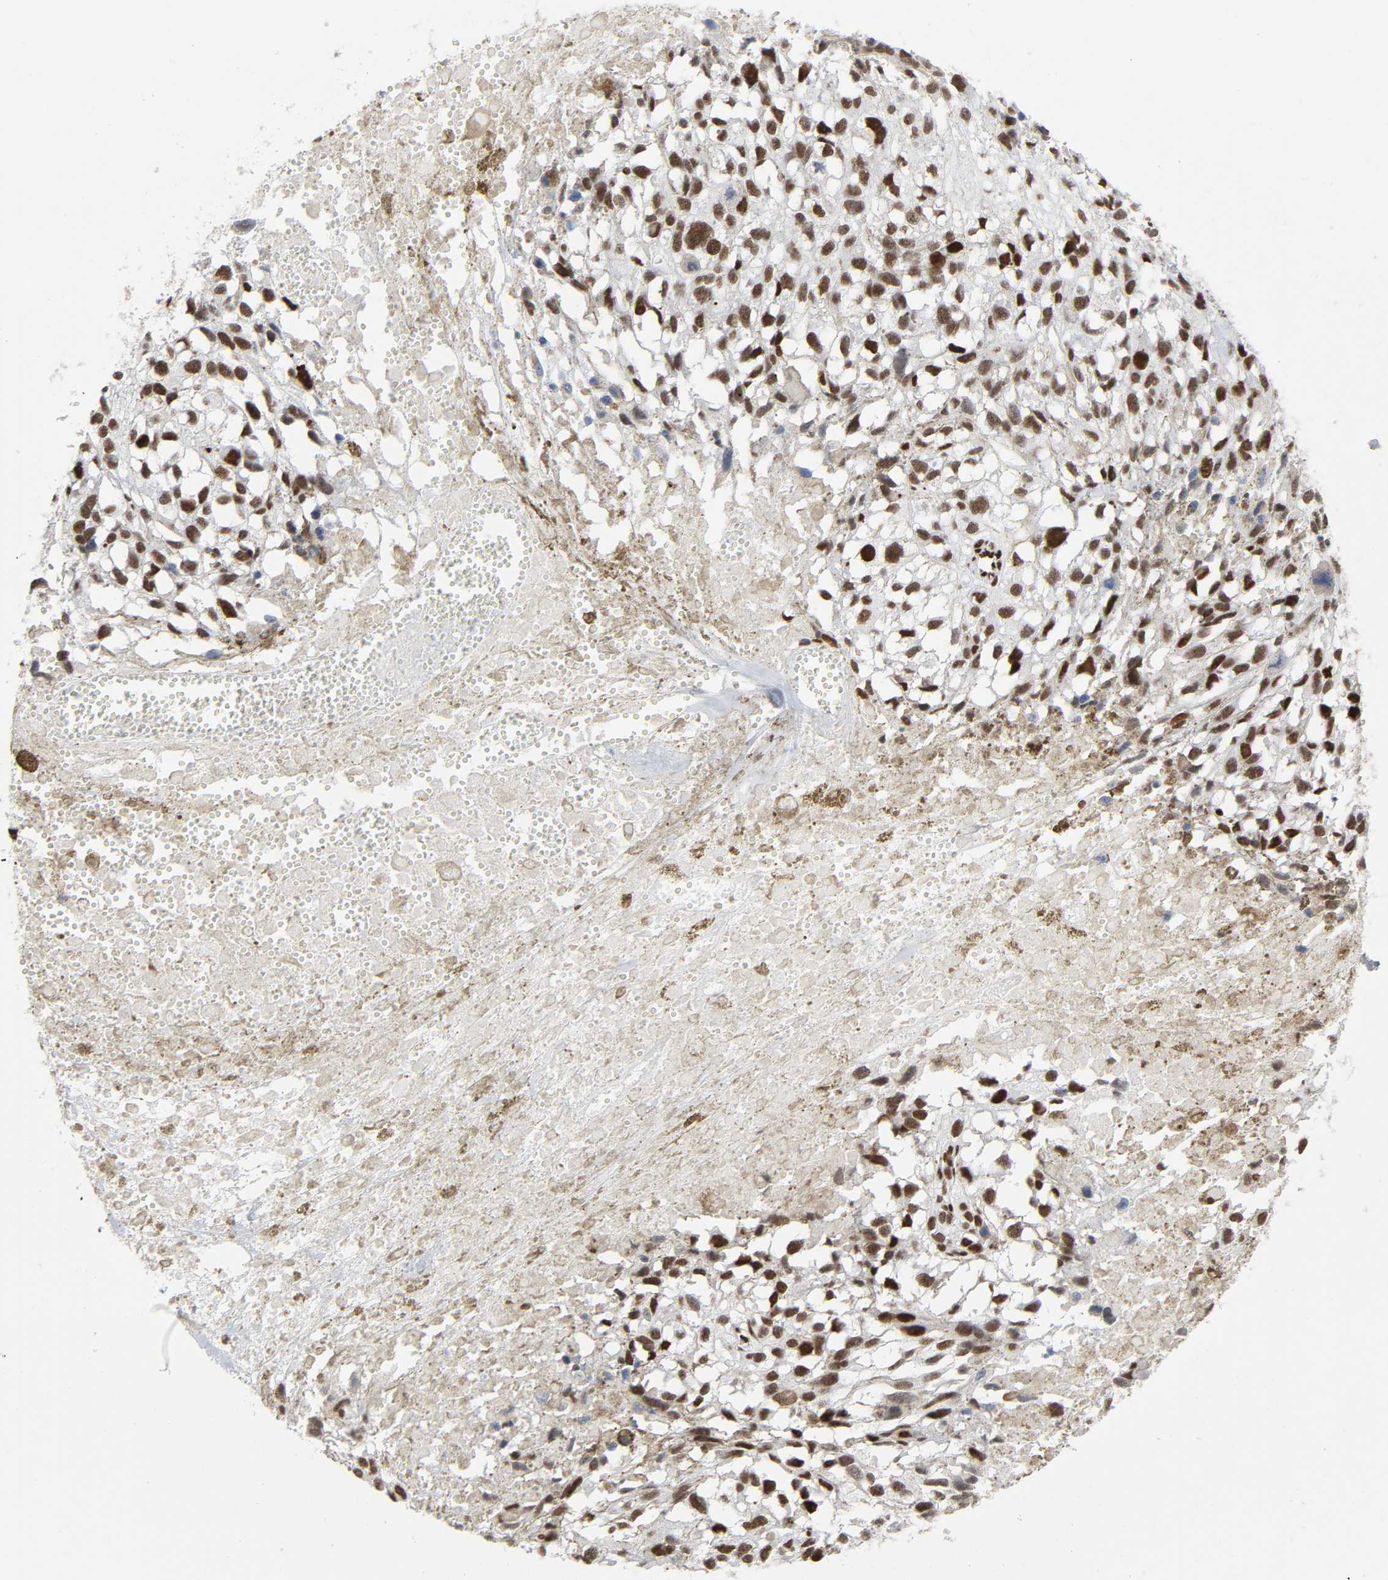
{"staining": {"intensity": "strong", "quantity": ">75%", "location": "nuclear"}, "tissue": "melanoma", "cell_type": "Tumor cells", "image_type": "cancer", "snomed": [{"axis": "morphology", "description": "Malignant melanoma, Metastatic site"}, {"axis": "topography", "description": "Lymph node"}], "caption": "Immunohistochemistry photomicrograph of neoplastic tissue: human melanoma stained using immunohistochemistry shows high levels of strong protein expression localized specifically in the nuclear of tumor cells, appearing as a nuclear brown color.", "gene": "WAS", "patient": {"sex": "male", "age": 59}}